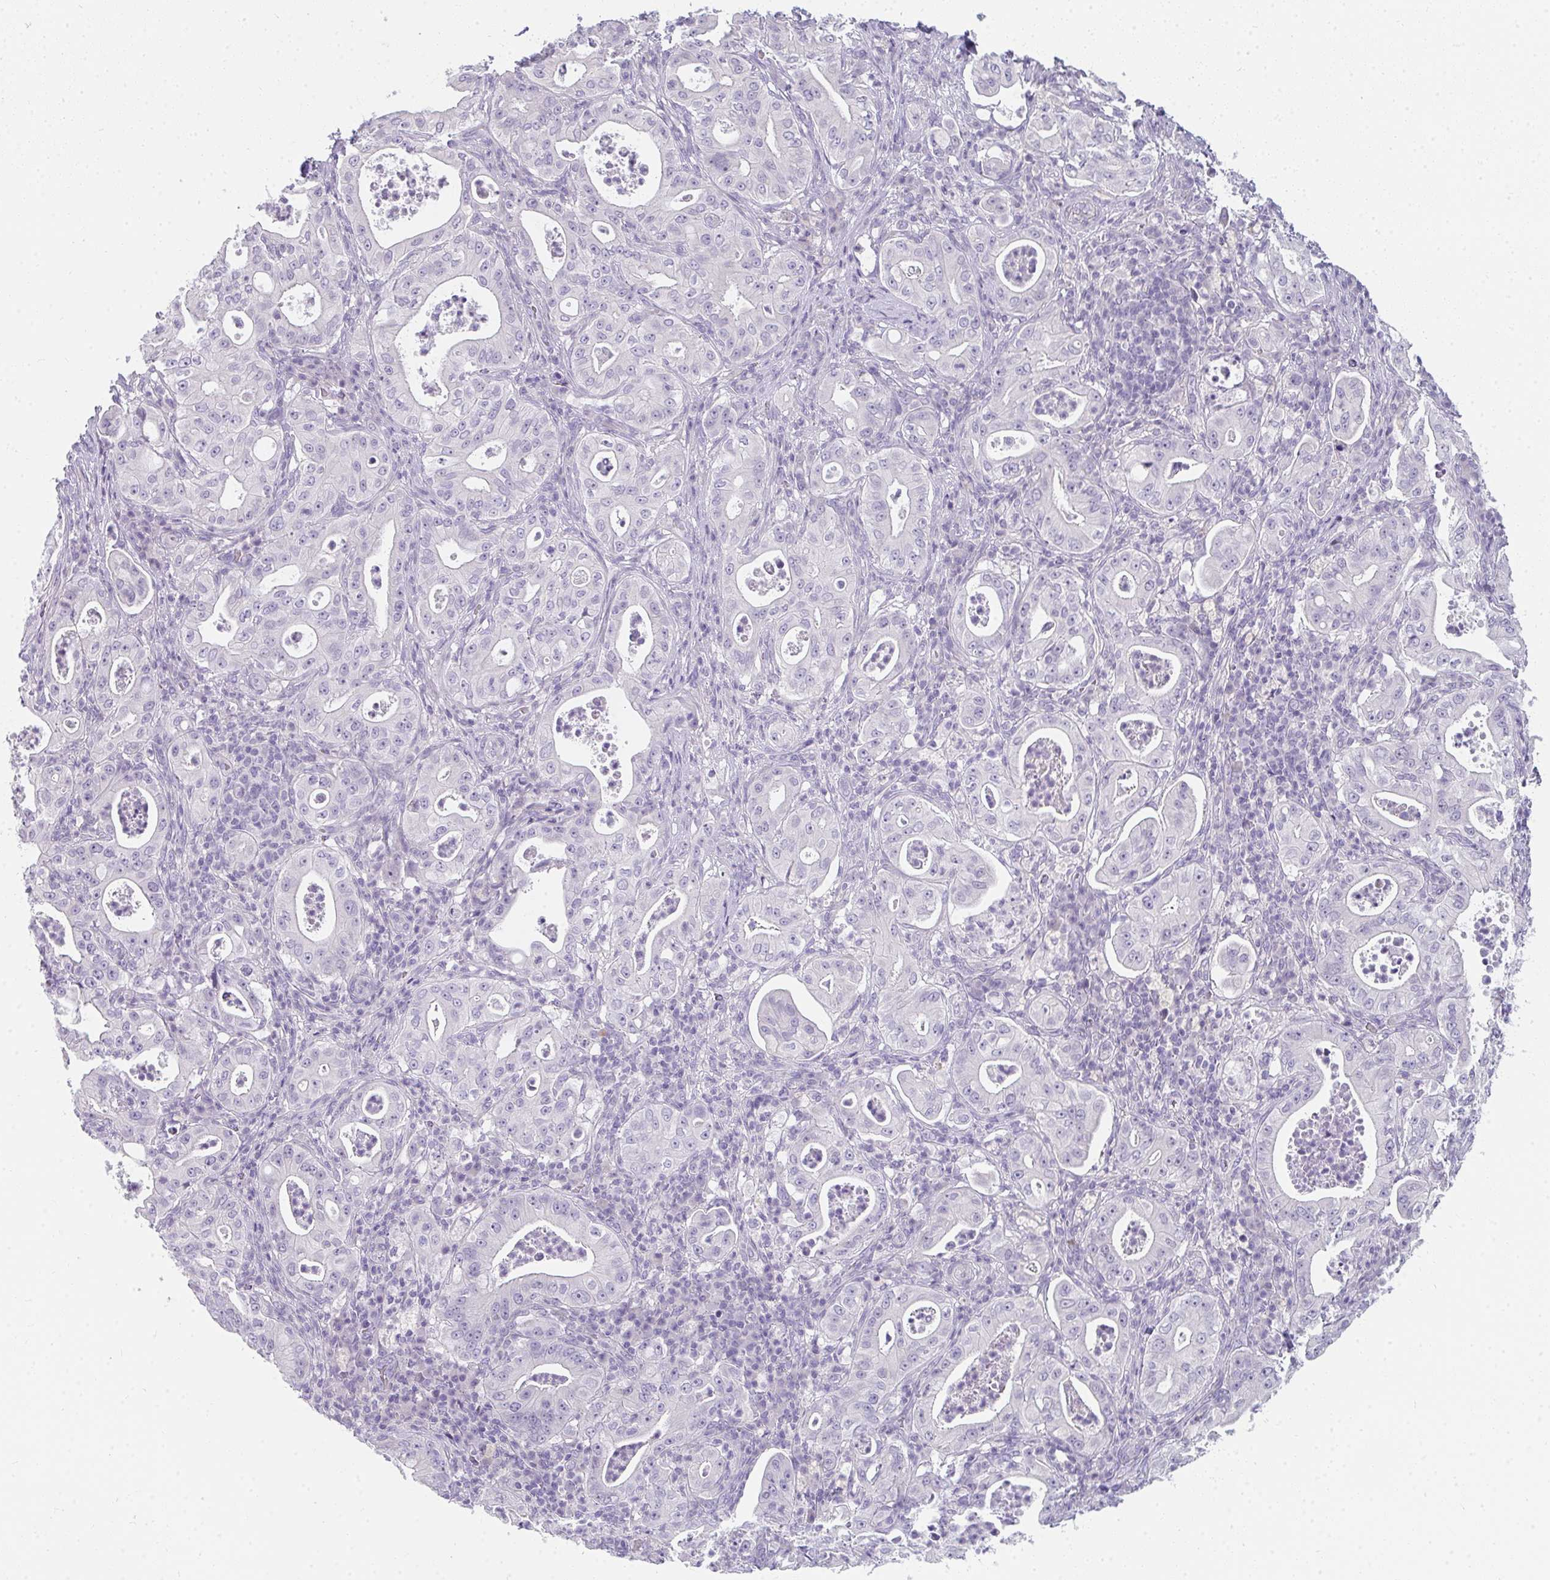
{"staining": {"intensity": "negative", "quantity": "none", "location": "none"}, "tissue": "pancreatic cancer", "cell_type": "Tumor cells", "image_type": "cancer", "snomed": [{"axis": "morphology", "description": "Adenocarcinoma, NOS"}, {"axis": "topography", "description": "Pancreas"}], "caption": "Tumor cells show no significant protein staining in pancreatic cancer (adenocarcinoma). (Brightfield microscopy of DAB IHC at high magnification).", "gene": "PPP1R3G", "patient": {"sex": "male", "age": 71}}